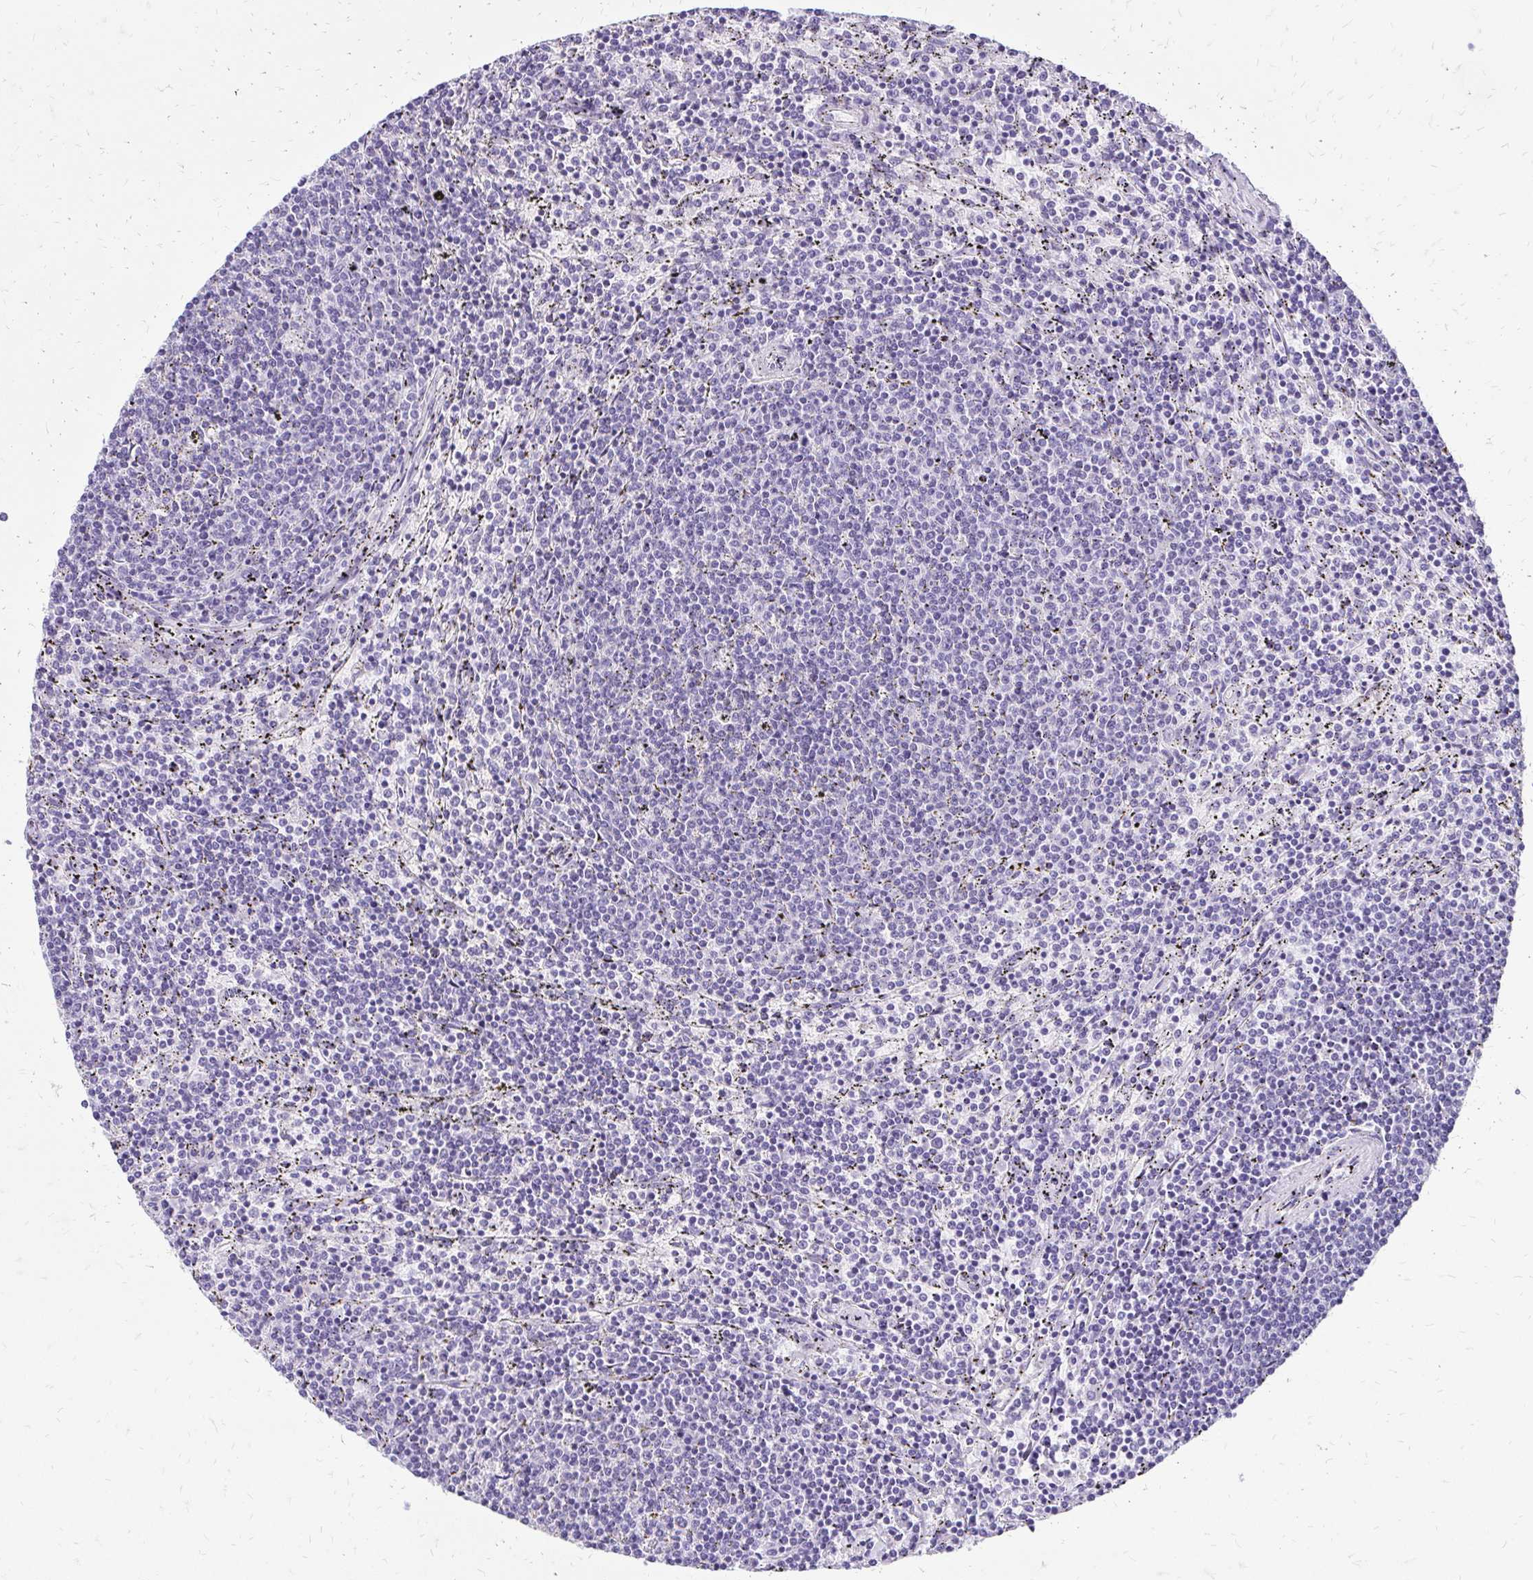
{"staining": {"intensity": "negative", "quantity": "none", "location": "none"}, "tissue": "lymphoma", "cell_type": "Tumor cells", "image_type": "cancer", "snomed": [{"axis": "morphology", "description": "Malignant lymphoma, non-Hodgkin's type, Low grade"}, {"axis": "topography", "description": "Spleen"}], "caption": "IHC micrograph of neoplastic tissue: human low-grade malignant lymphoma, non-Hodgkin's type stained with DAB exhibits no significant protein expression in tumor cells. (DAB (3,3'-diaminobenzidine) IHC with hematoxylin counter stain).", "gene": "SLC32A1", "patient": {"sex": "female", "age": 50}}